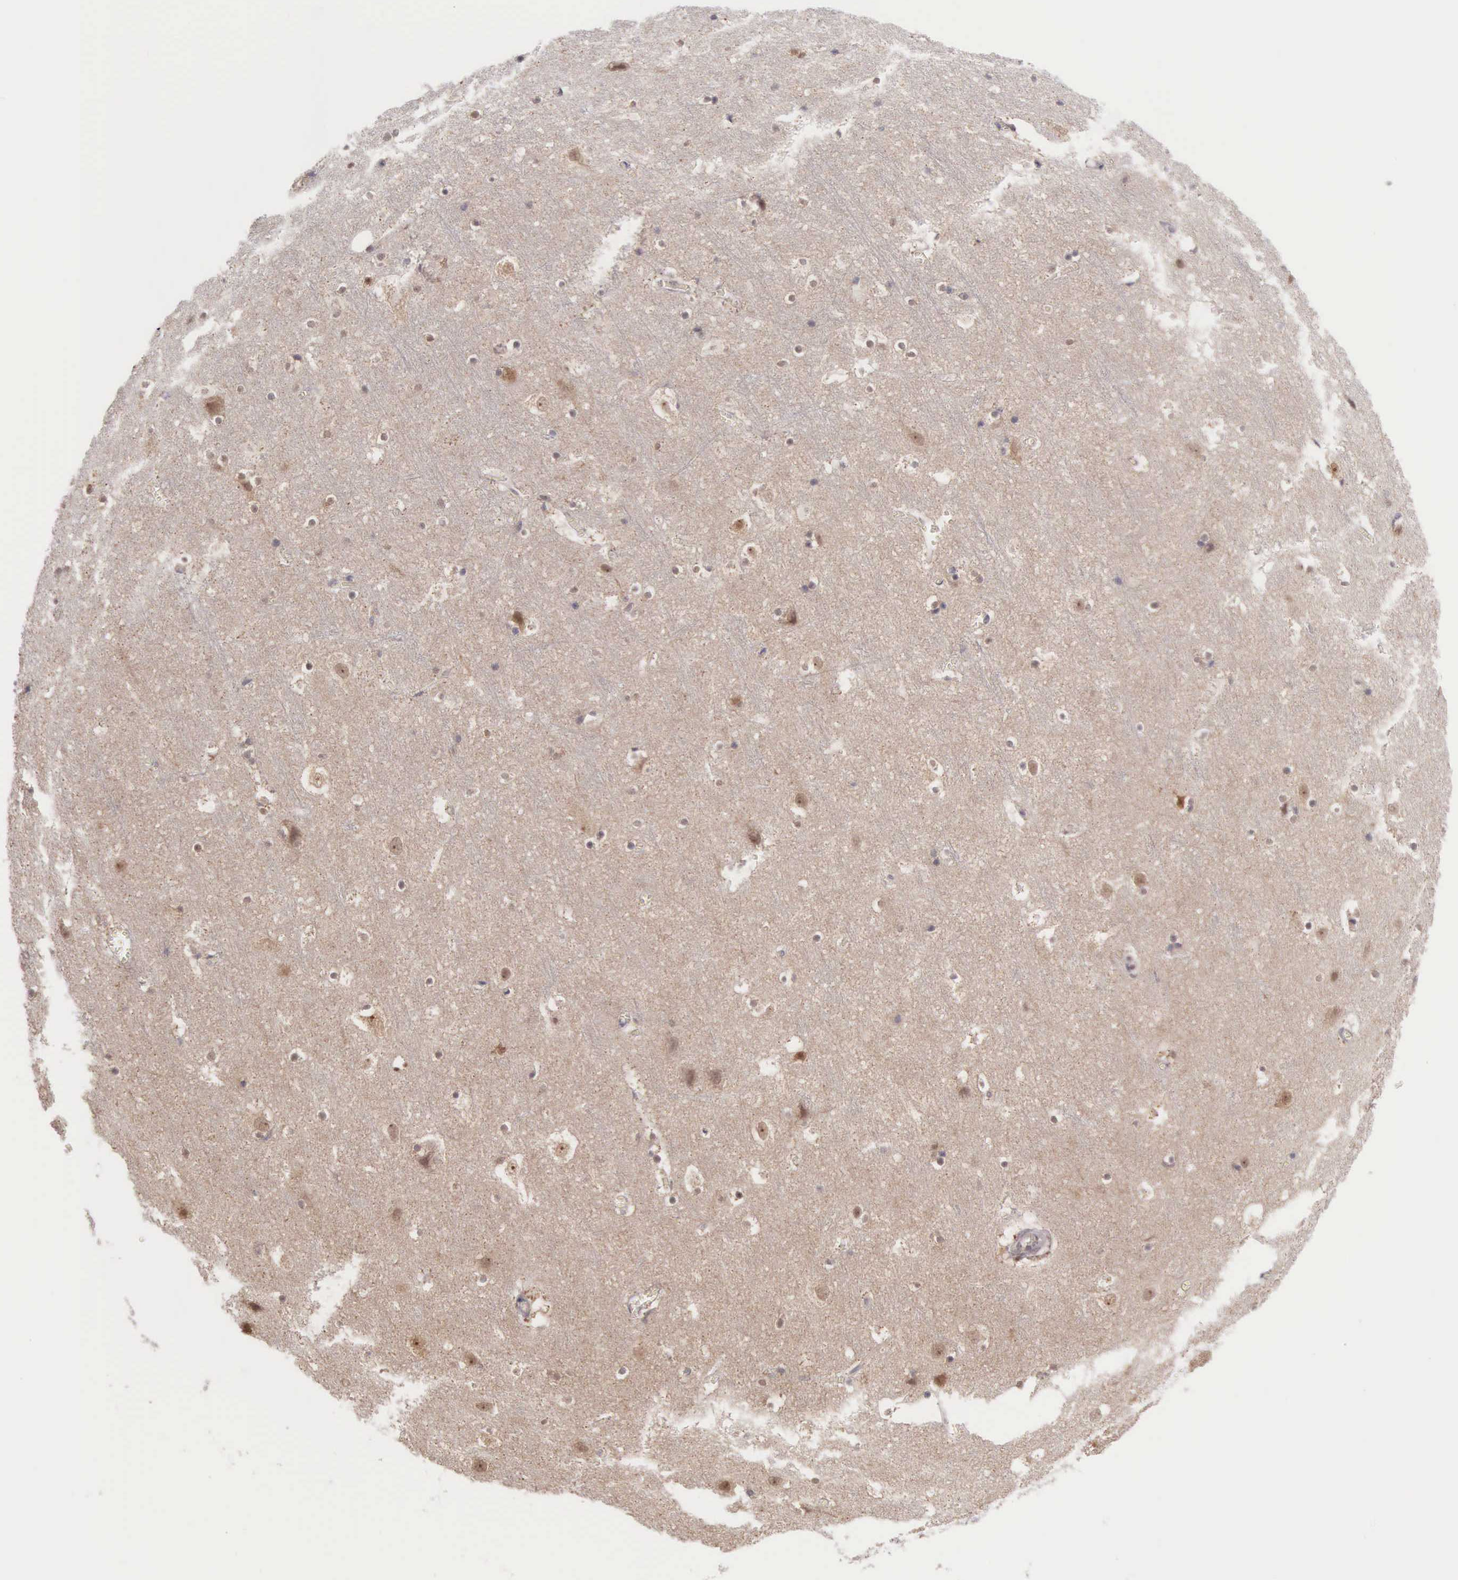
{"staining": {"intensity": "weak", "quantity": ">75%", "location": "nuclear"}, "tissue": "cerebral cortex", "cell_type": "Endothelial cells", "image_type": "normal", "snomed": [{"axis": "morphology", "description": "Normal tissue, NOS"}, {"axis": "topography", "description": "Cerebral cortex"}], "caption": "Protein expression analysis of normal cerebral cortex exhibits weak nuclear positivity in approximately >75% of endothelial cells.", "gene": "GRK3", "patient": {"sex": "male", "age": 45}}